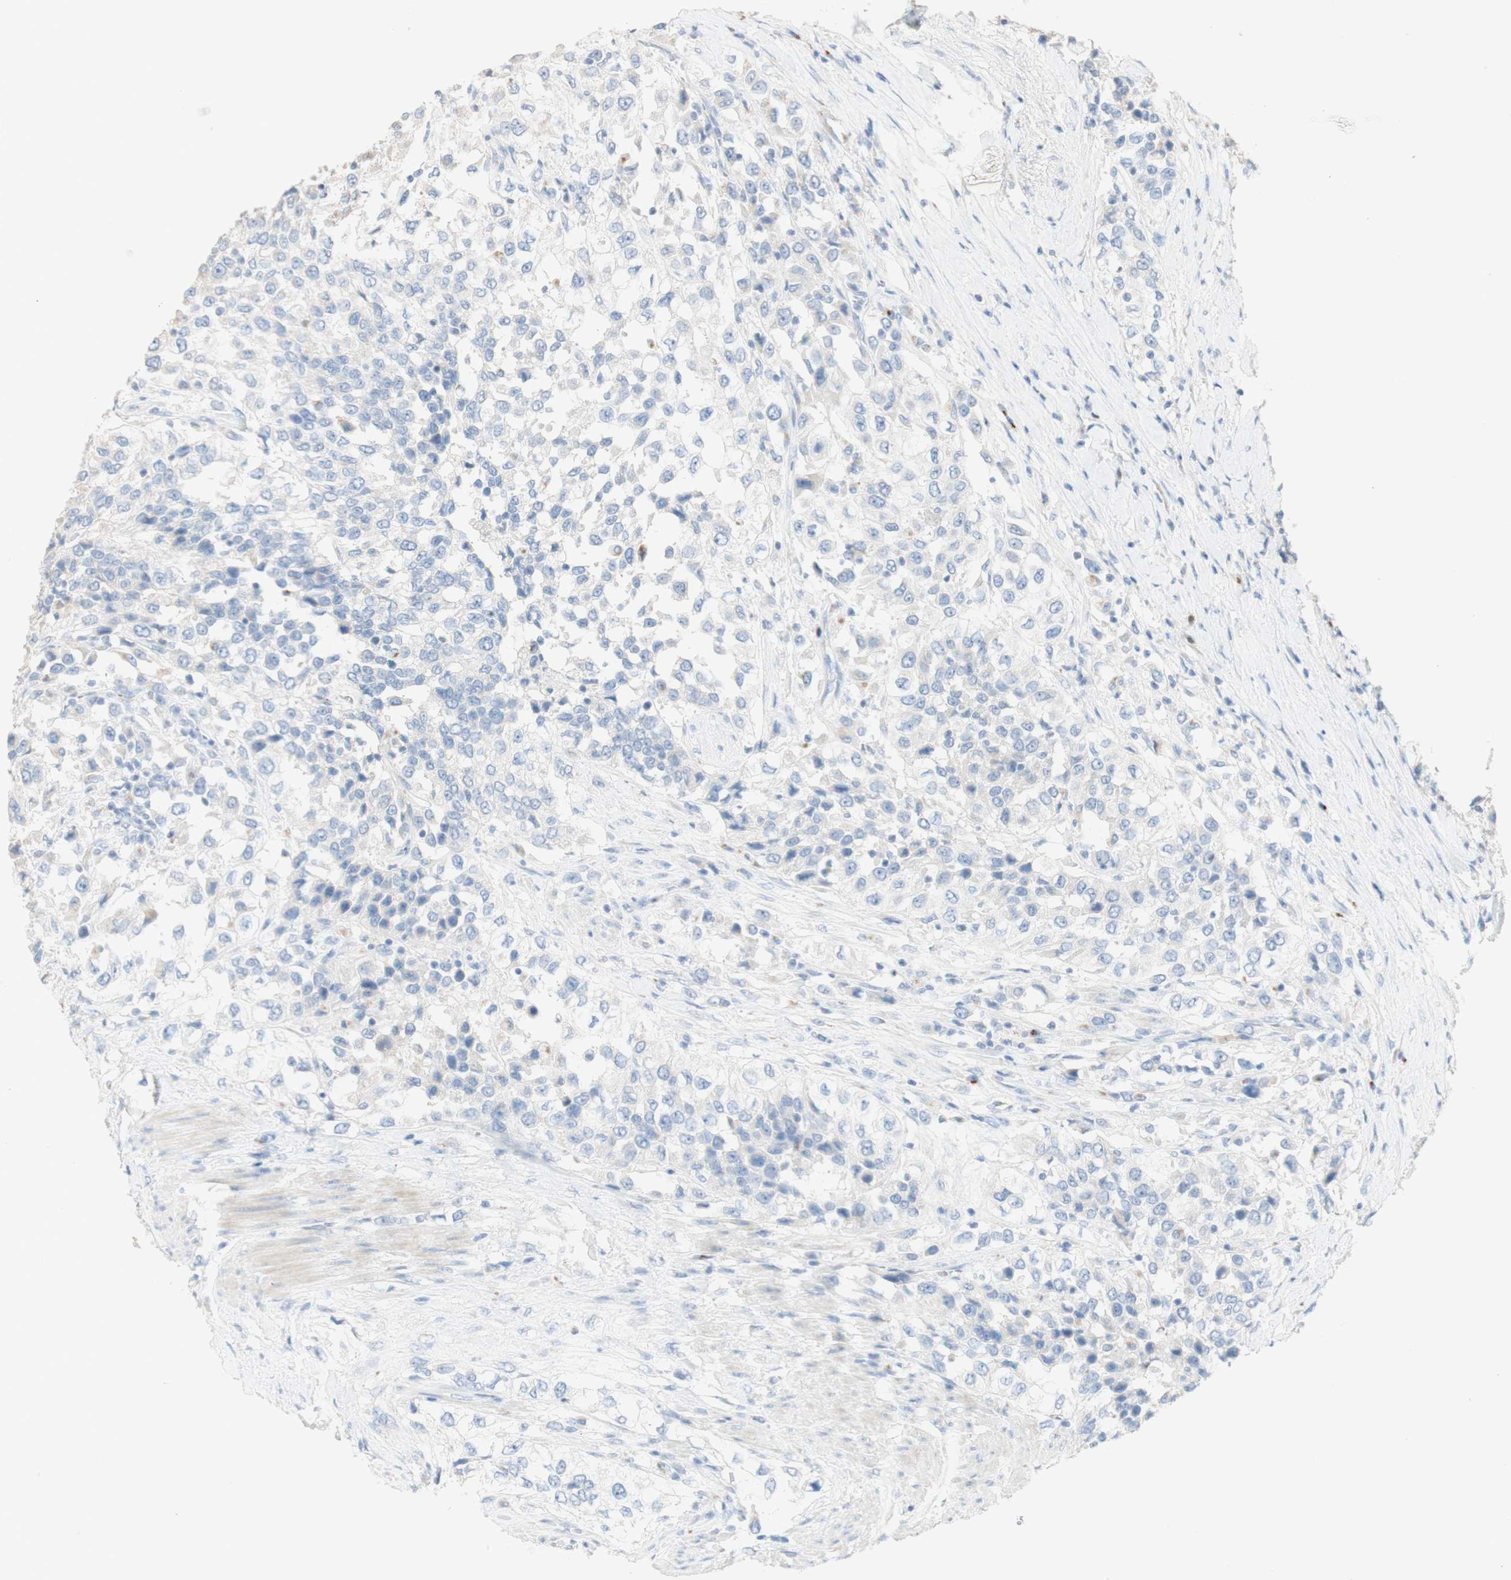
{"staining": {"intensity": "negative", "quantity": "none", "location": "none"}, "tissue": "urothelial cancer", "cell_type": "Tumor cells", "image_type": "cancer", "snomed": [{"axis": "morphology", "description": "Urothelial carcinoma, High grade"}, {"axis": "topography", "description": "Urinary bladder"}], "caption": "Image shows no significant protein positivity in tumor cells of urothelial cancer. (Stains: DAB (3,3'-diaminobenzidine) IHC with hematoxylin counter stain, Microscopy: brightfield microscopy at high magnification).", "gene": "MANEA", "patient": {"sex": "female", "age": 80}}